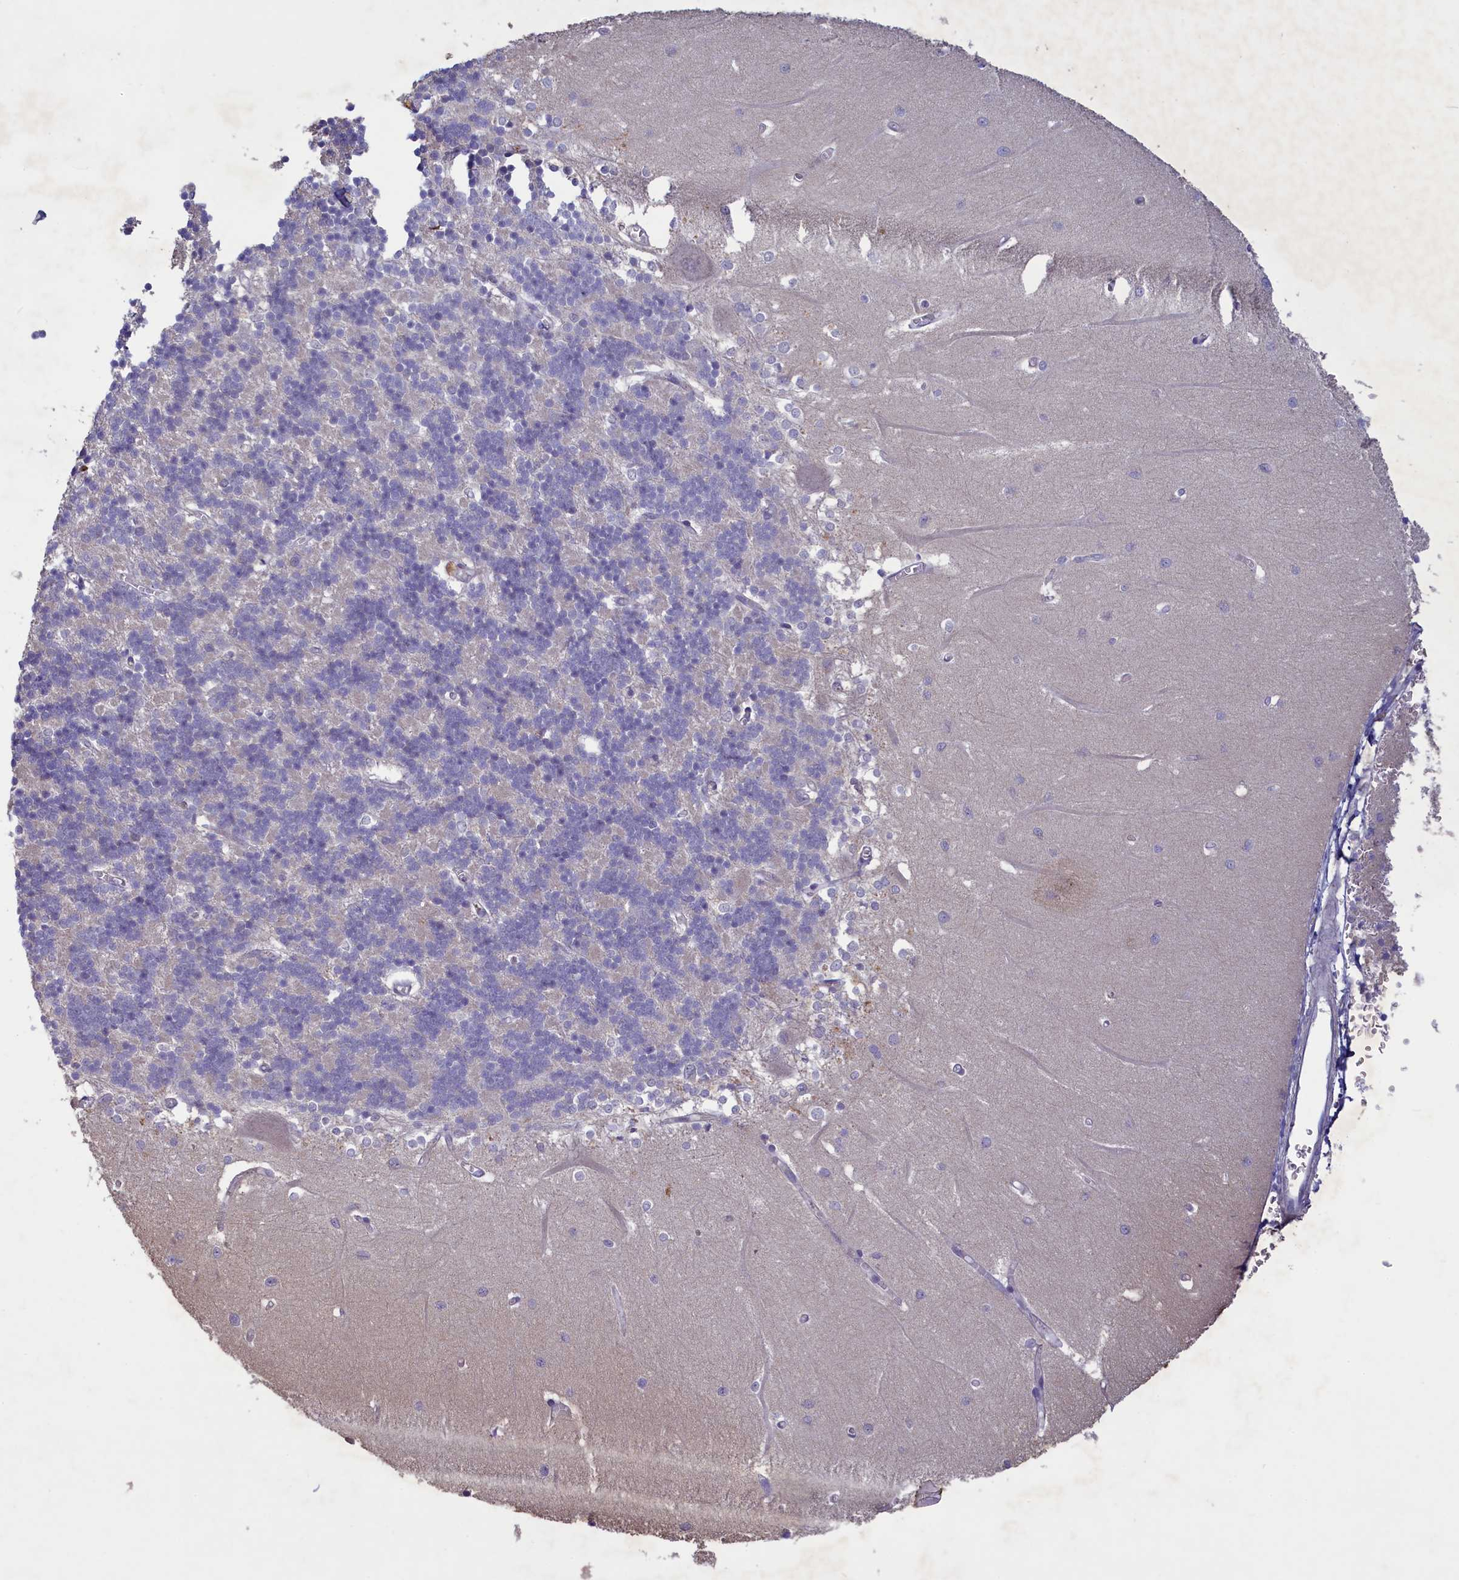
{"staining": {"intensity": "negative", "quantity": "none", "location": "none"}, "tissue": "cerebellum", "cell_type": "Cells in granular layer", "image_type": "normal", "snomed": [{"axis": "morphology", "description": "Normal tissue, NOS"}, {"axis": "topography", "description": "Cerebellum"}], "caption": "Immunohistochemistry photomicrograph of unremarkable cerebellum: human cerebellum stained with DAB reveals no significant protein positivity in cells in granular layer. (DAB (3,3'-diaminobenzidine) IHC, high magnification).", "gene": "ATF7IP2", "patient": {"sex": "male", "age": 37}}